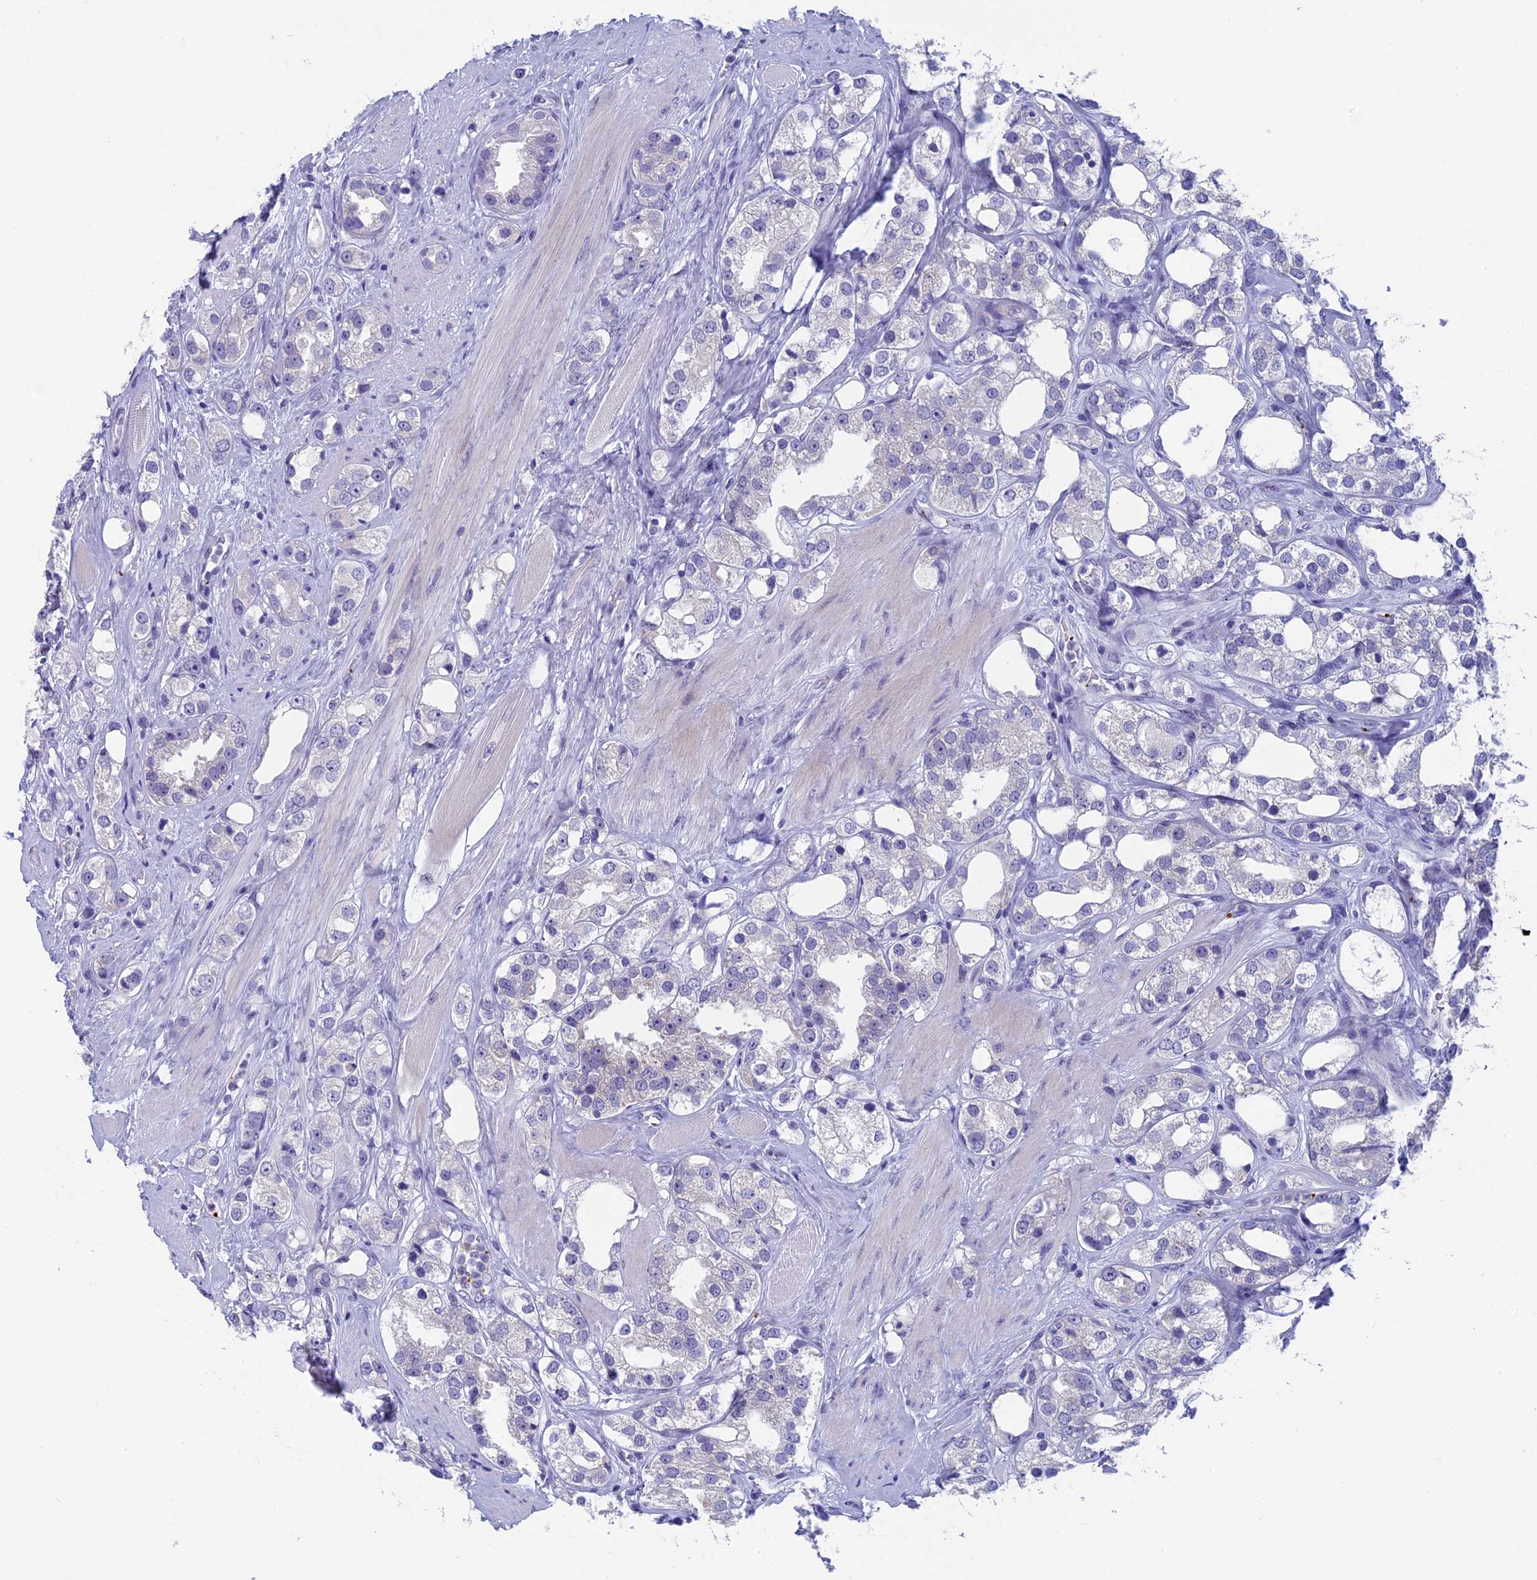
{"staining": {"intensity": "negative", "quantity": "none", "location": "none"}, "tissue": "prostate cancer", "cell_type": "Tumor cells", "image_type": "cancer", "snomed": [{"axis": "morphology", "description": "Adenocarcinoma, NOS"}, {"axis": "topography", "description": "Prostate"}], "caption": "Photomicrograph shows no protein staining in tumor cells of prostate cancer tissue.", "gene": "AIFM2", "patient": {"sex": "male", "age": 79}}